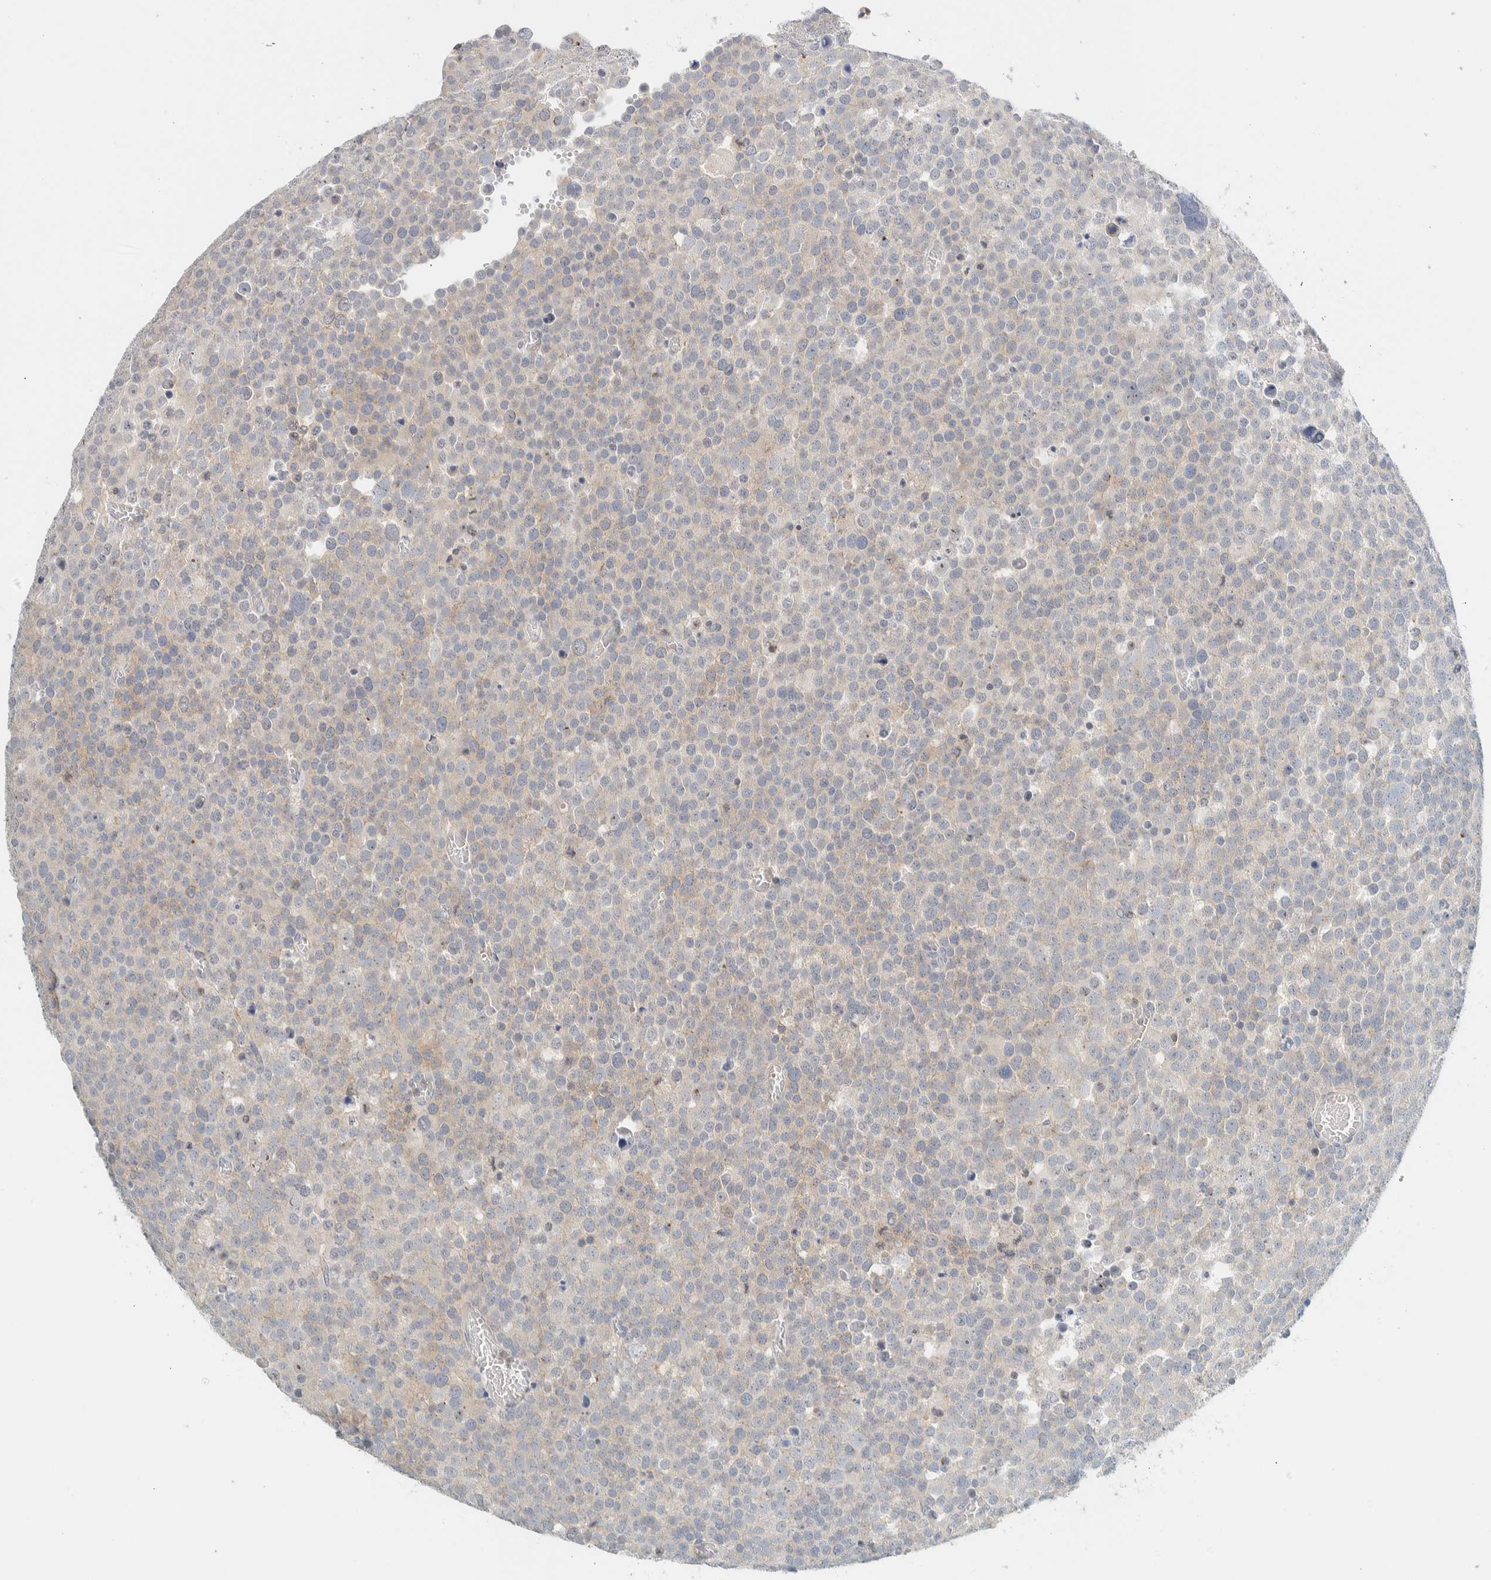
{"staining": {"intensity": "negative", "quantity": "none", "location": "none"}, "tissue": "testis cancer", "cell_type": "Tumor cells", "image_type": "cancer", "snomed": [{"axis": "morphology", "description": "Seminoma, NOS"}, {"axis": "topography", "description": "Testis"}], "caption": "The micrograph exhibits no staining of tumor cells in testis seminoma. The staining was performed using DAB (3,3'-diaminobenzidine) to visualize the protein expression in brown, while the nuclei were stained in blue with hematoxylin (Magnification: 20x).", "gene": "NDE1", "patient": {"sex": "male", "age": 71}}